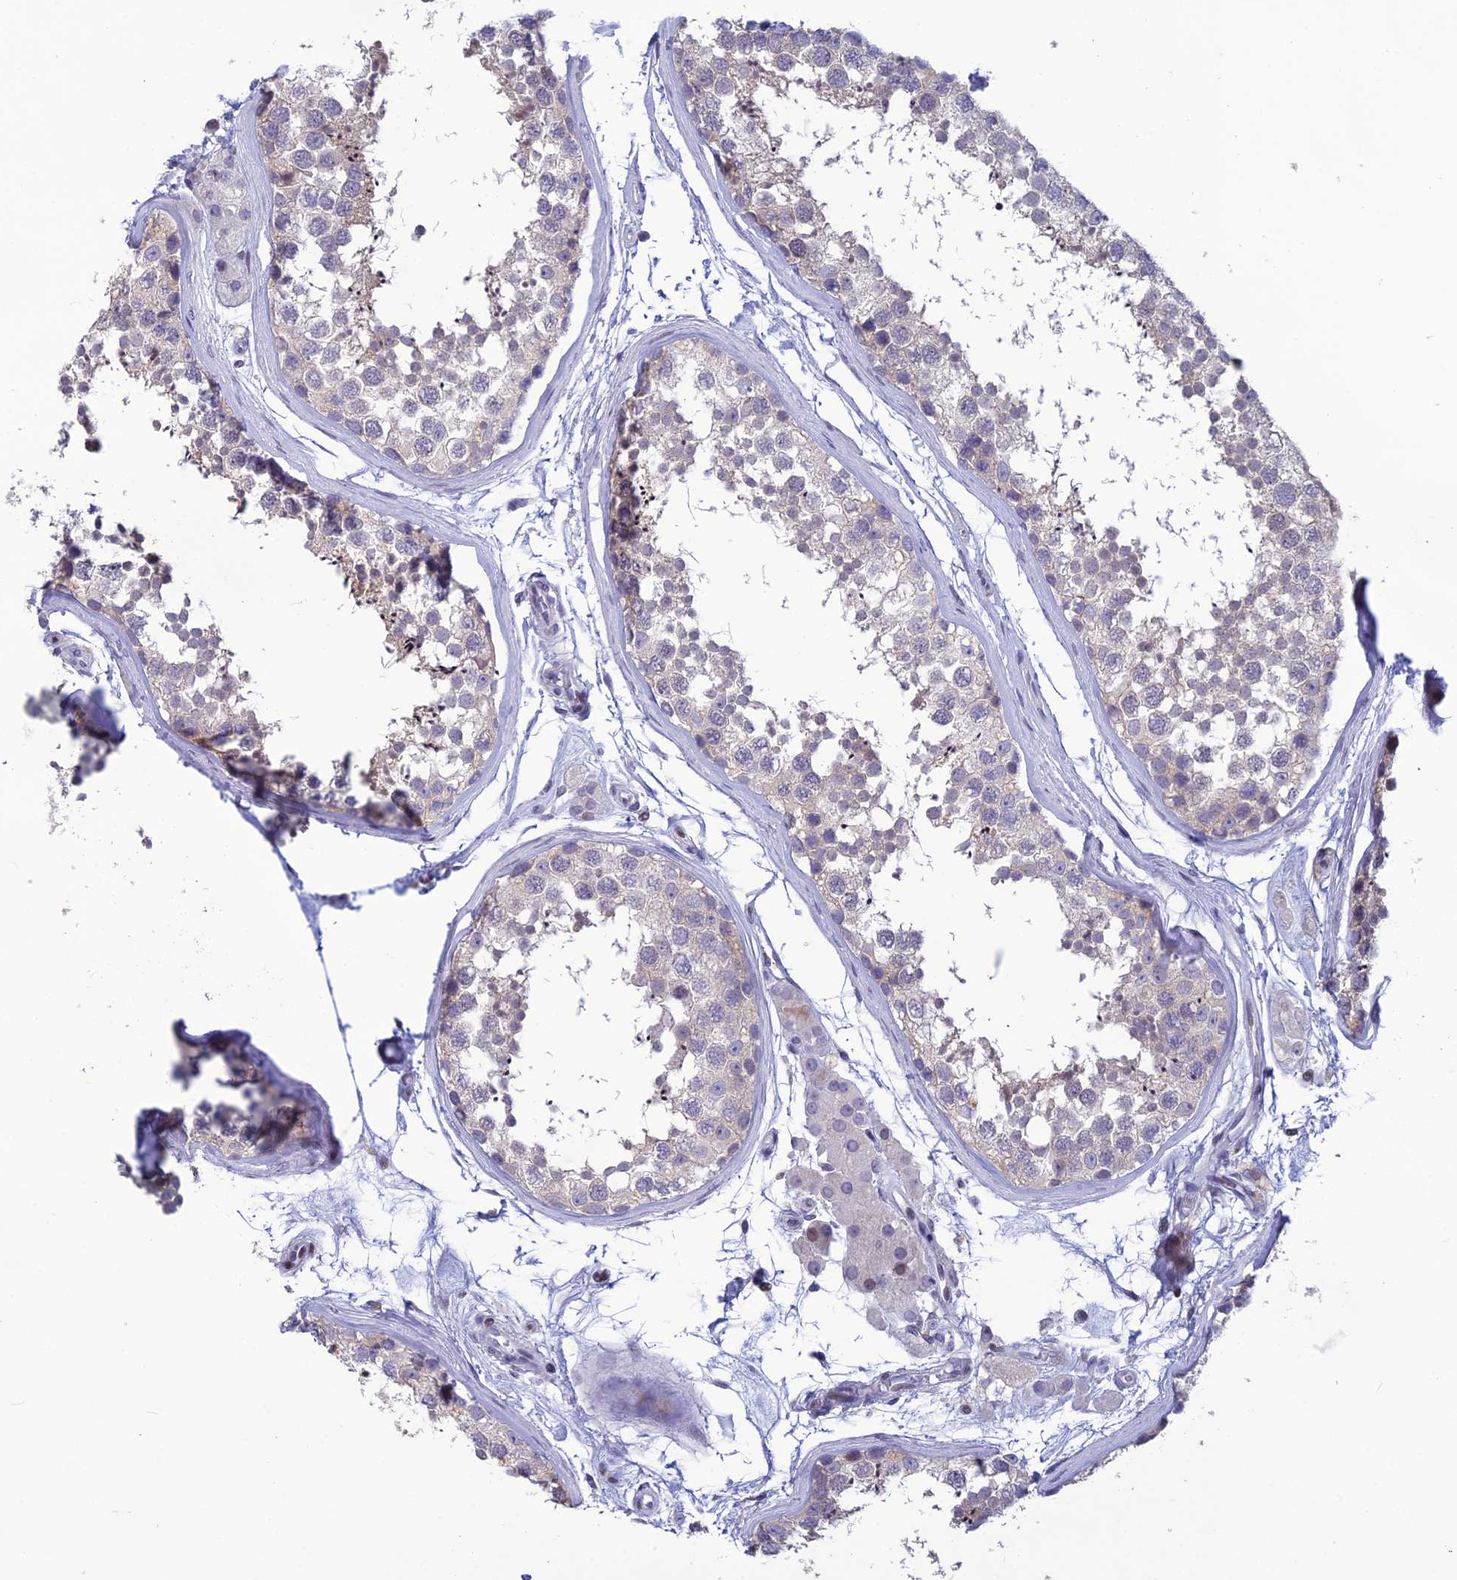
{"staining": {"intensity": "negative", "quantity": "none", "location": "none"}, "tissue": "testis", "cell_type": "Cells in seminiferous ducts", "image_type": "normal", "snomed": [{"axis": "morphology", "description": "Normal tissue, NOS"}, {"axis": "topography", "description": "Testis"}], "caption": "Human testis stained for a protein using IHC demonstrates no expression in cells in seminiferous ducts.", "gene": "TMEM134", "patient": {"sex": "male", "age": 56}}